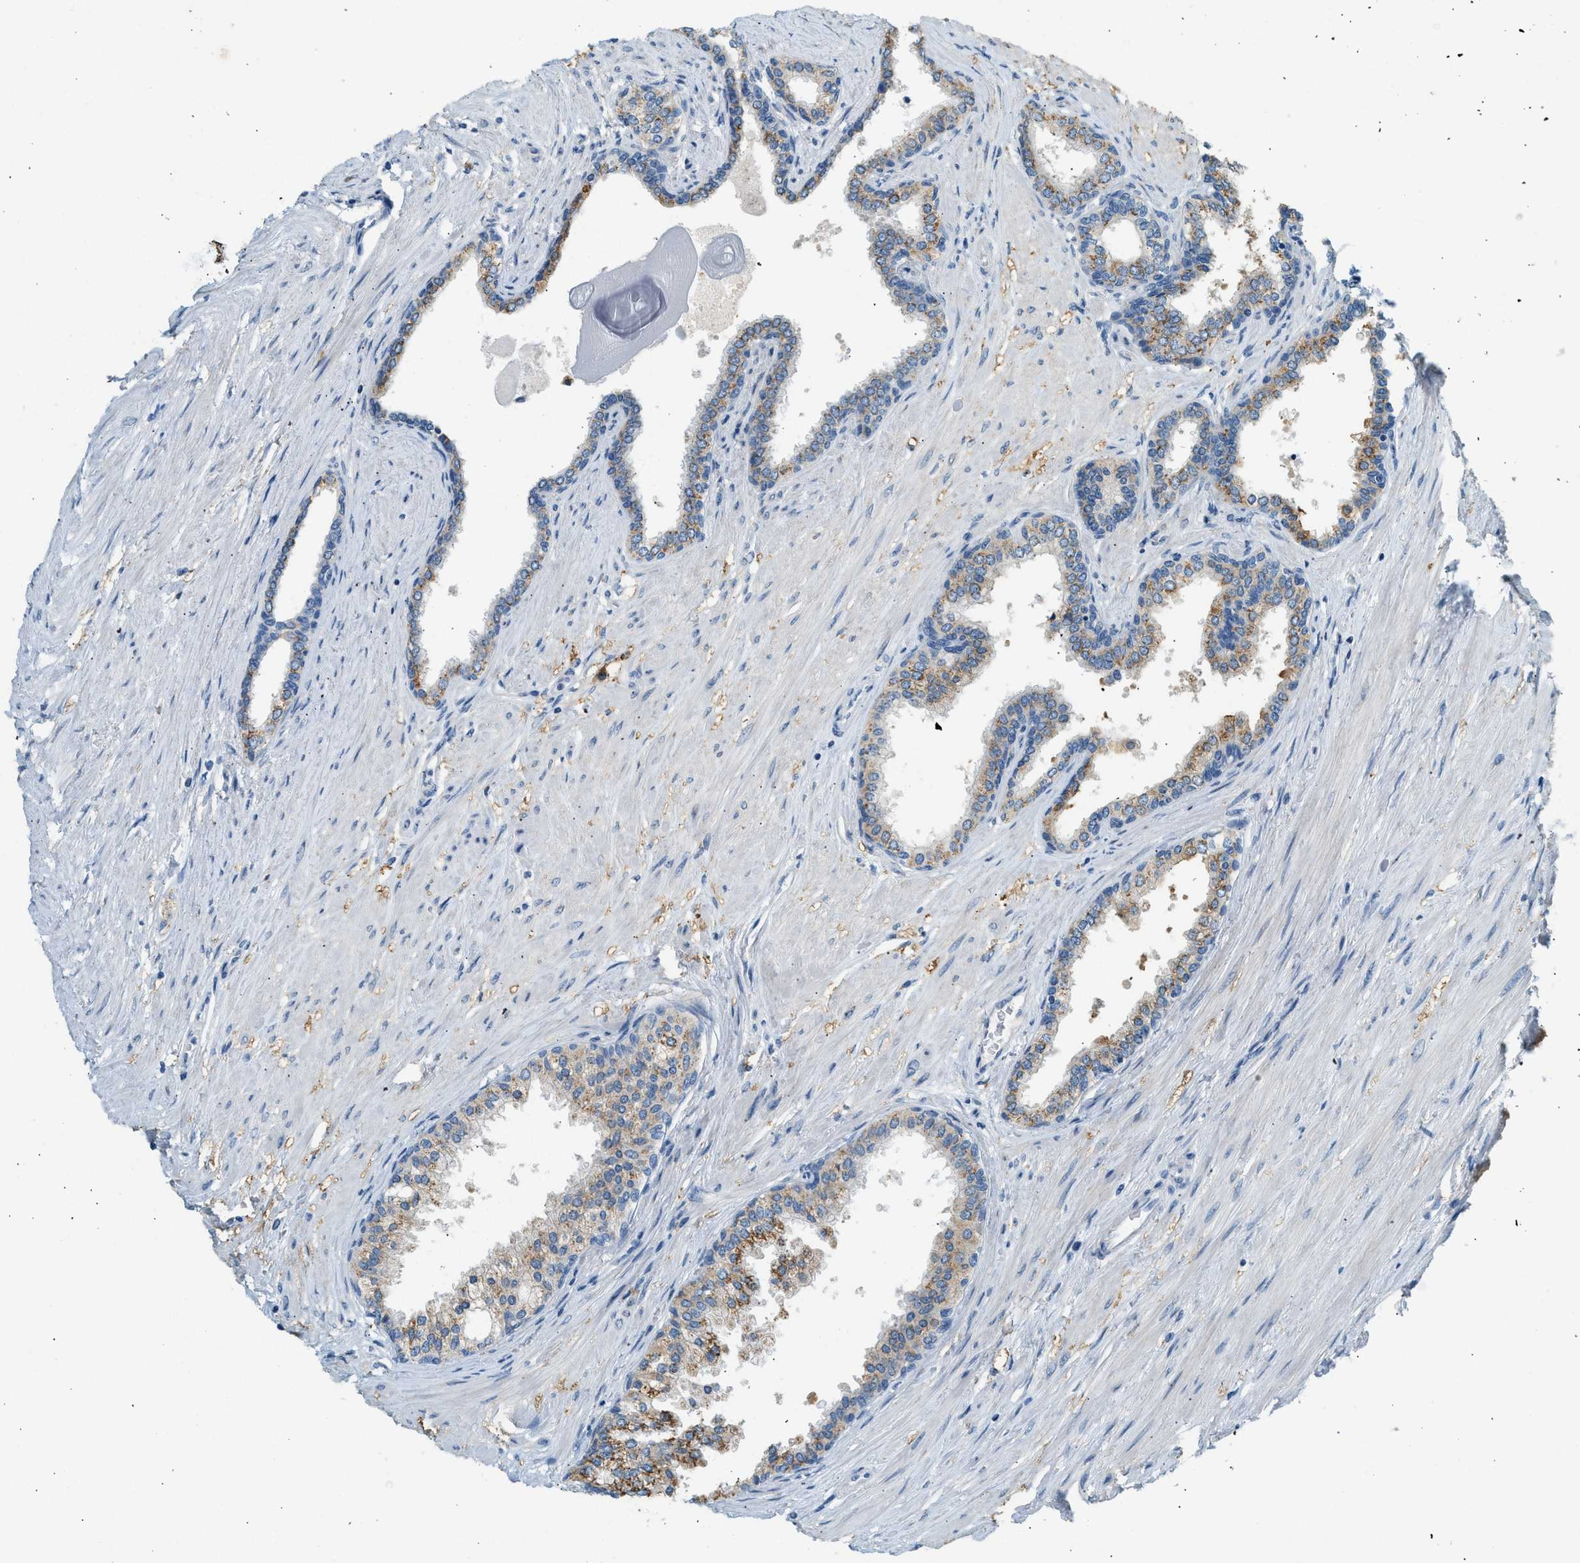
{"staining": {"intensity": "moderate", "quantity": ">75%", "location": "cytoplasmic/membranous"}, "tissue": "prostate cancer", "cell_type": "Tumor cells", "image_type": "cancer", "snomed": [{"axis": "morphology", "description": "Adenocarcinoma, Low grade"}, {"axis": "topography", "description": "Prostate"}], "caption": "Prostate adenocarcinoma (low-grade) stained with a brown dye displays moderate cytoplasmic/membranous positive positivity in approximately >75% of tumor cells.", "gene": "CTSB", "patient": {"sex": "male", "age": 57}}